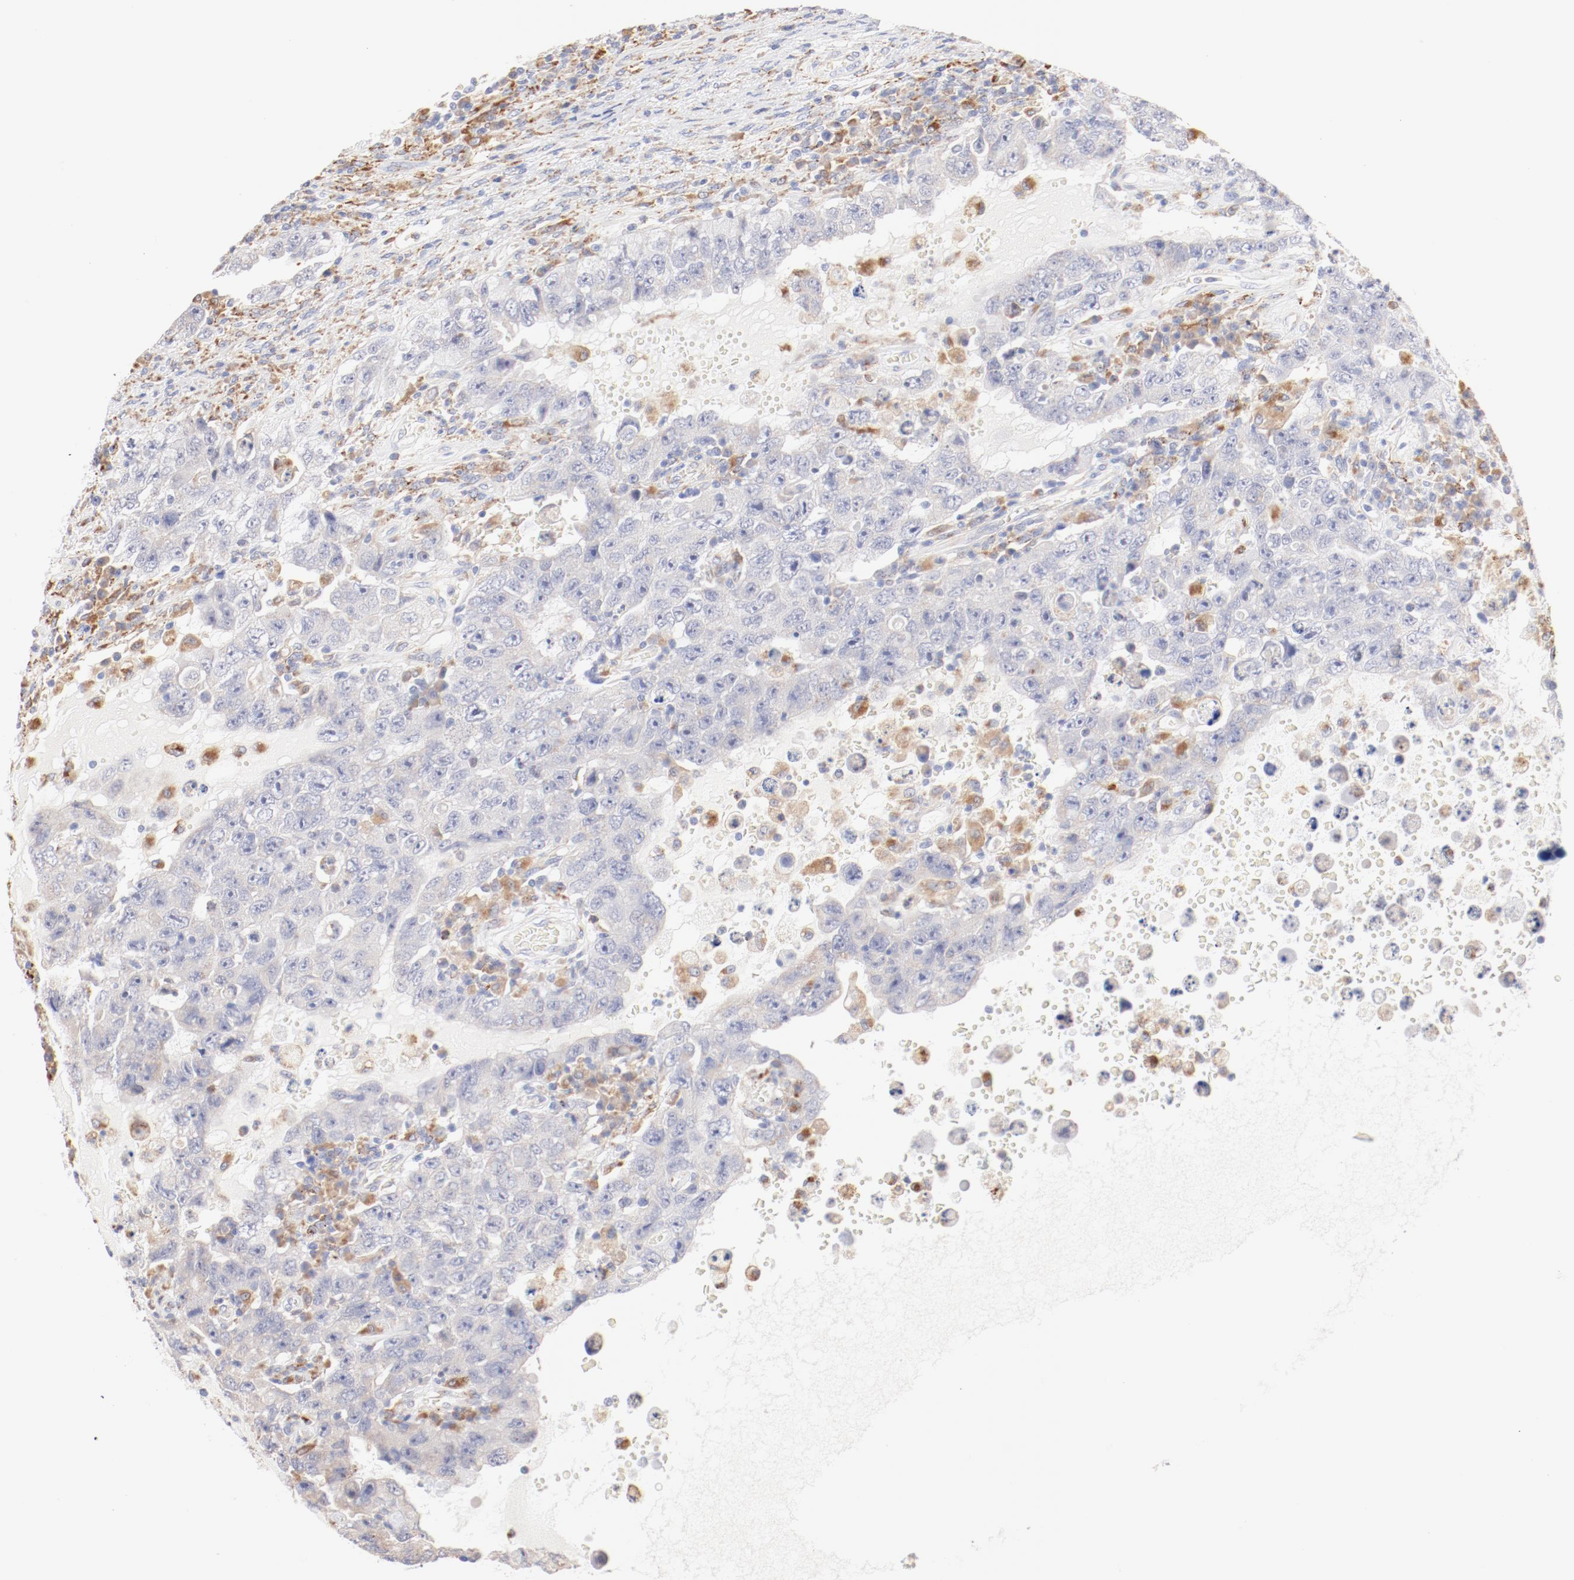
{"staining": {"intensity": "negative", "quantity": "none", "location": "none"}, "tissue": "testis cancer", "cell_type": "Tumor cells", "image_type": "cancer", "snomed": [{"axis": "morphology", "description": "Carcinoma, Embryonal, NOS"}, {"axis": "topography", "description": "Testis"}], "caption": "Tumor cells show no significant expression in testis cancer (embryonal carcinoma).", "gene": "CTSH", "patient": {"sex": "male", "age": 26}}